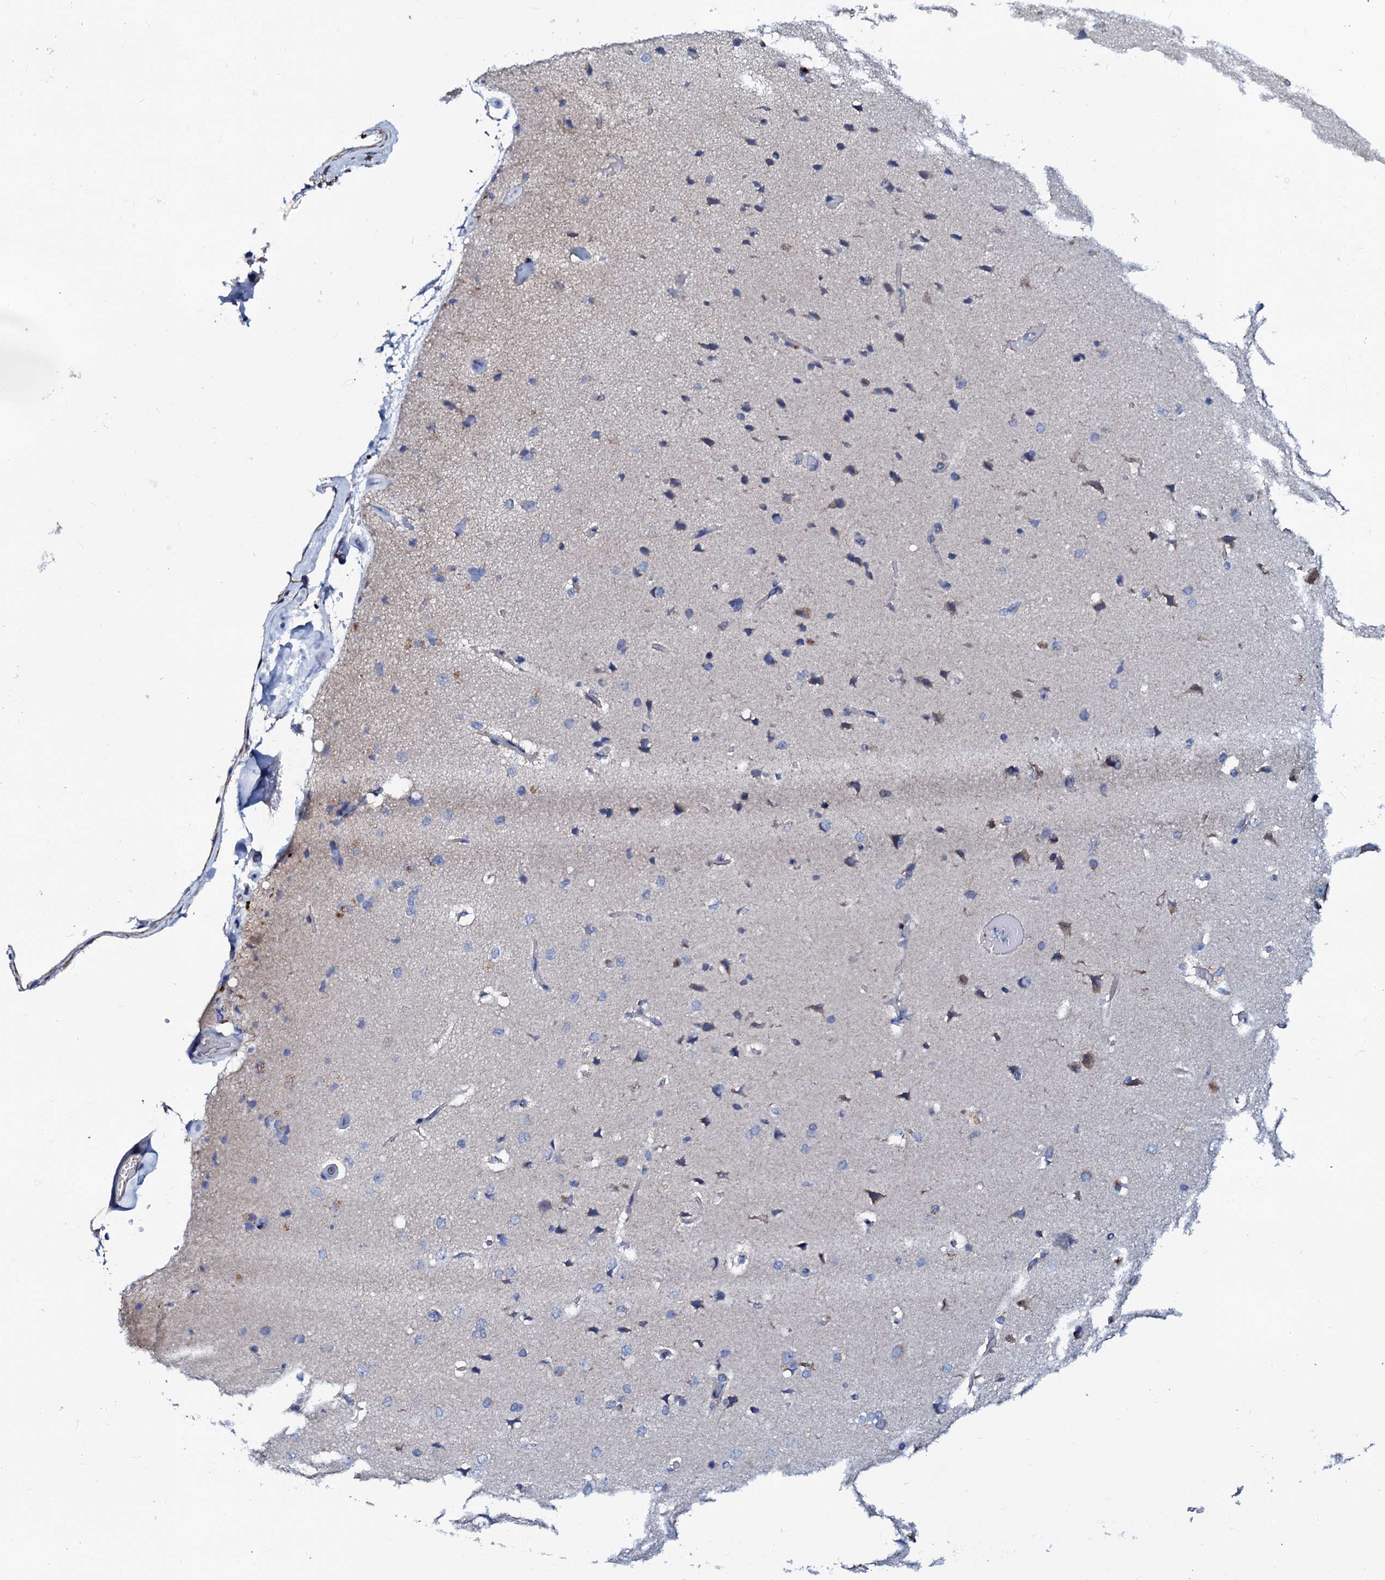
{"staining": {"intensity": "negative", "quantity": "none", "location": "none"}, "tissue": "cerebral cortex", "cell_type": "Endothelial cells", "image_type": "normal", "snomed": [{"axis": "morphology", "description": "Normal tissue, NOS"}, {"axis": "topography", "description": "Cerebral cortex"}], "caption": "The IHC image has no significant expression in endothelial cells of cerebral cortex. Nuclei are stained in blue.", "gene": "SLC37A4", "patient": {"sex": "male", "age": 62}}